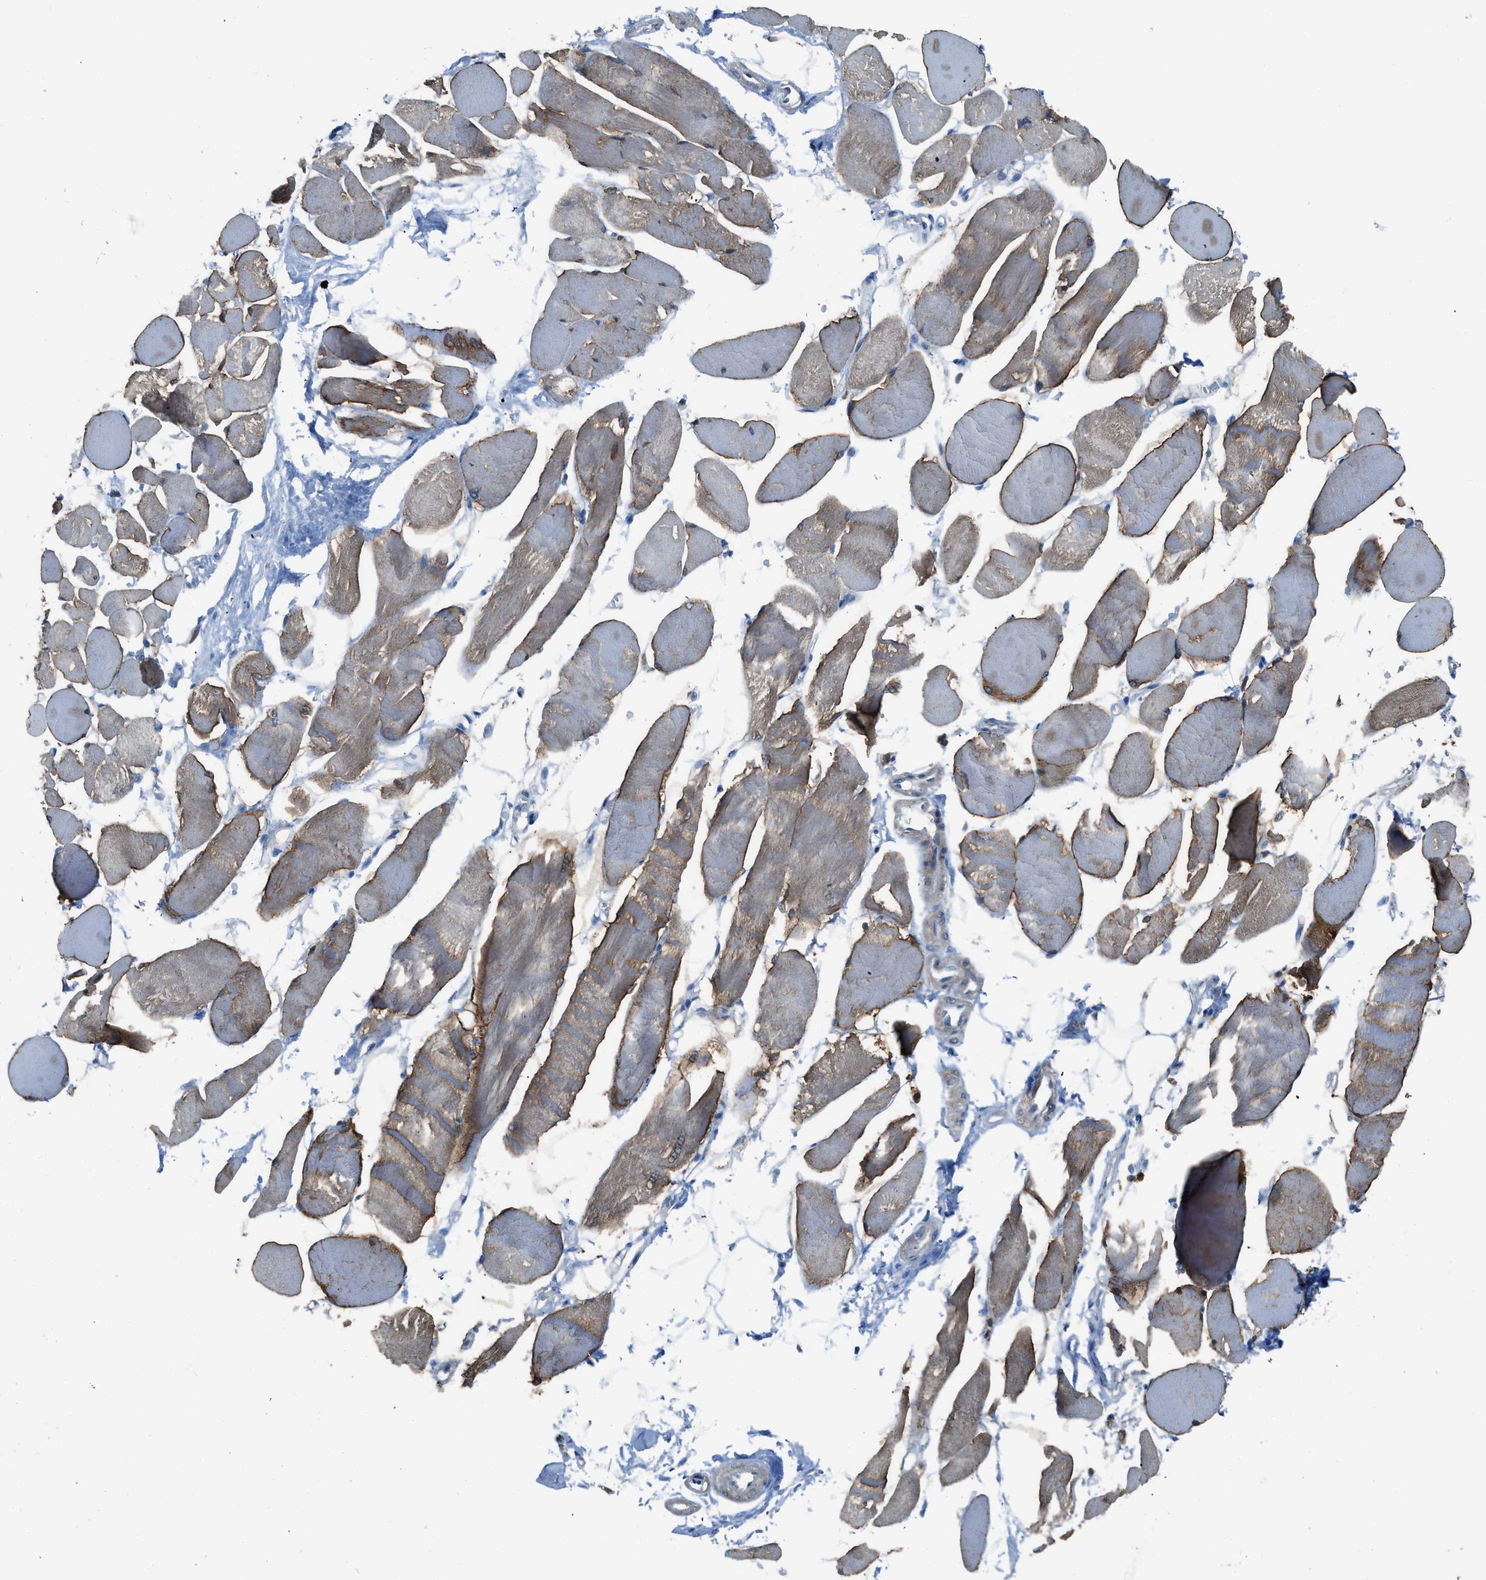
{"staining": {"intensity": "weak", "quantity": "25%-75%", "location": "cytoplasmic/membranous"}, "tissue": "skeletal muscle", "cell_type": "Myocytes", "image_type": "normal", "snomed": [{"axis": "morphology", "description": "Normal tissue, NOS"}, {"axis": "topography", "description": "Skeletal muscle"}, {"axis": "topography", "description": "Peripheral nerve tissue"}], "caption": "Skeletal muscle stained for a protein exhibits weak cytoplasmic/membranous positivity in myocytes. The protein is stained brown, and the nuclei are stained in blue (DAB IHC with brightfield microscopy, high magnification).", "gene": "TIMD4", "patient": {"sex": "female", "age": 84}}